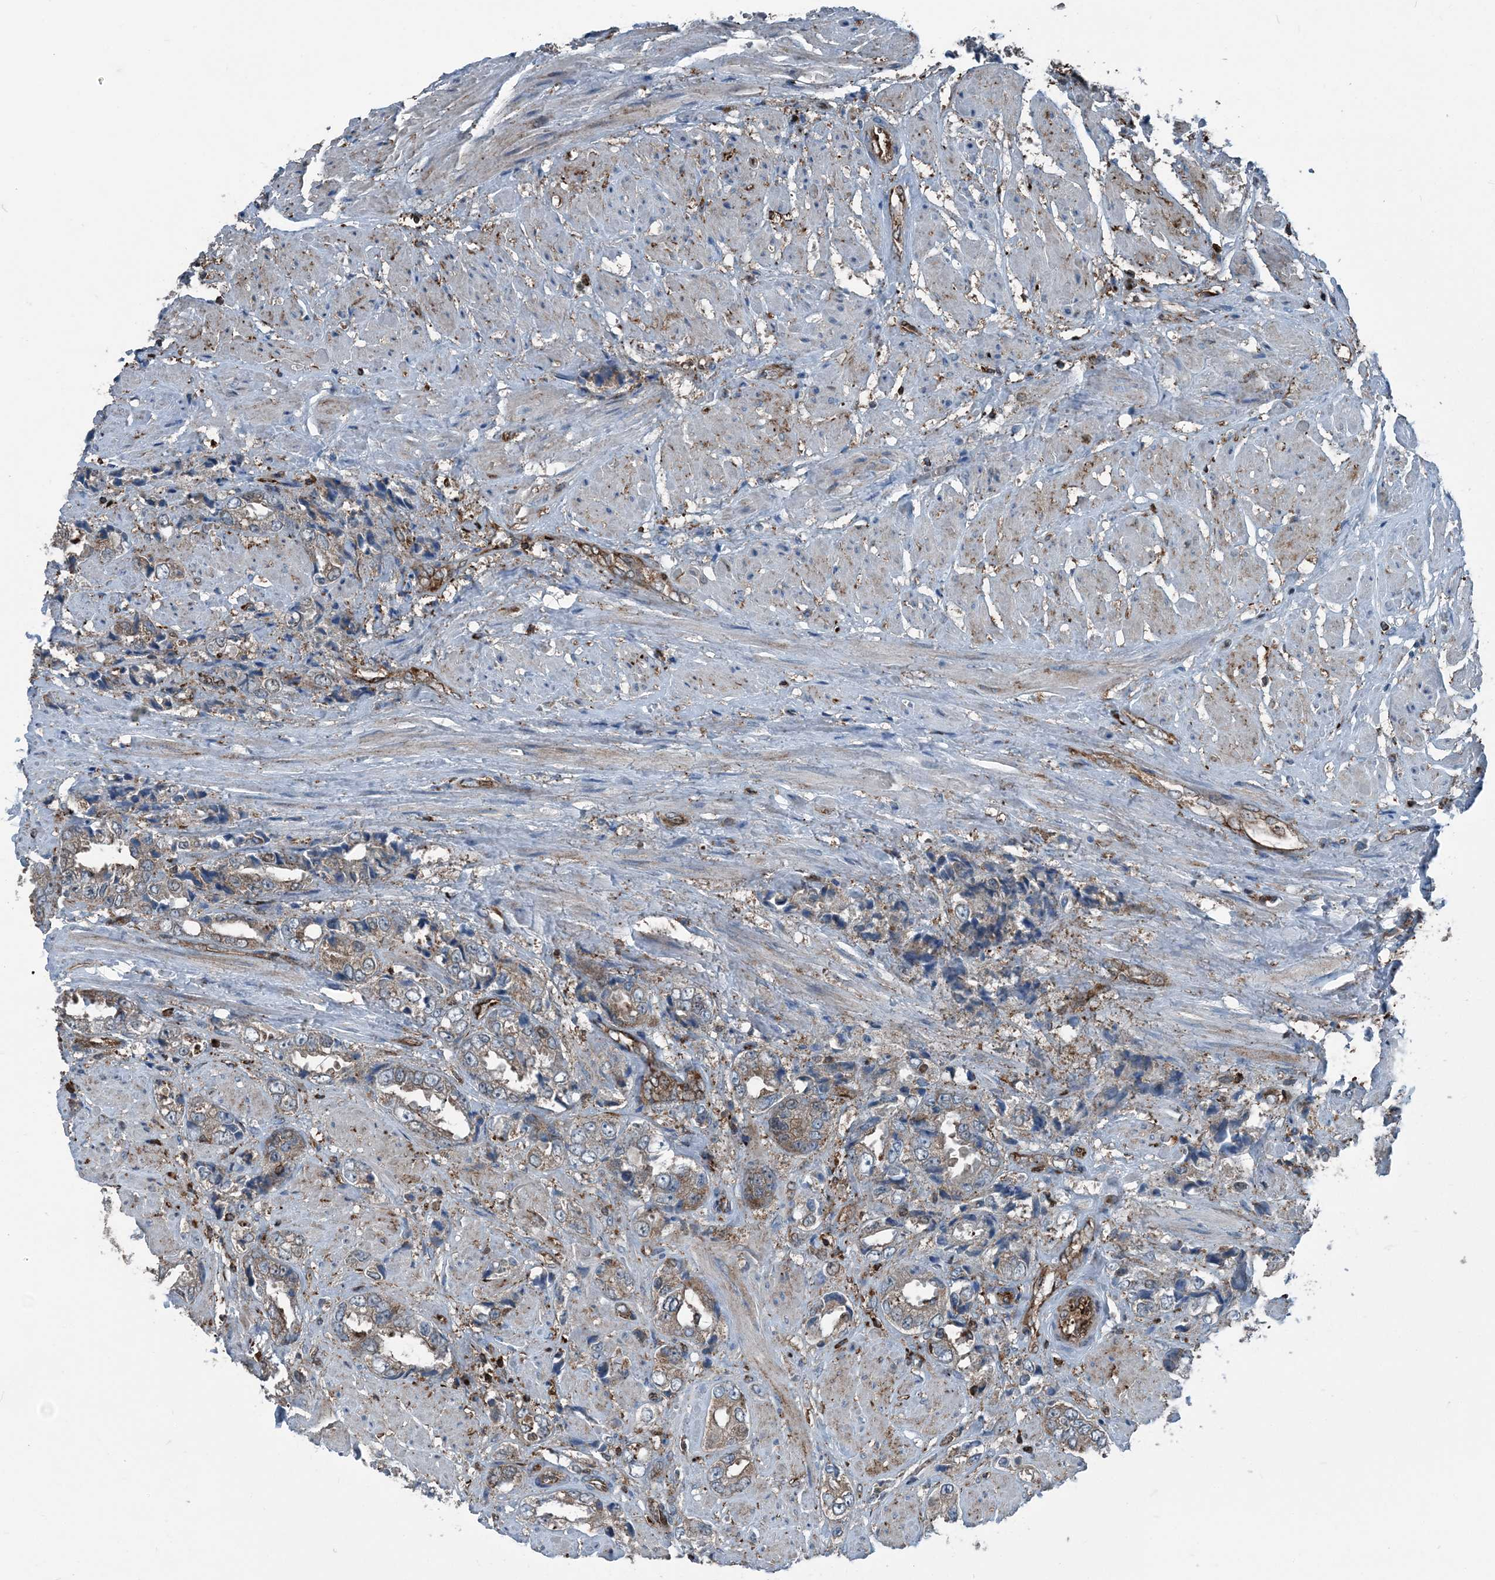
{"staining": {"intensity": "weak", "quantity": ">75%", "location": "cytoplasmic/membranous"}, "tissue": "prostate cancer", "cell_type": "Tumor cells", "image_type": "cancer", "snomed": [{"axis": "morphology", "description": "Adenocarcinoma, High grade"}, {"axis": "topography", "description": "Prostate"}], "caption": "Immunohistochemistry photomicrograph of human prostate cancer (high-grade adenocarcinoma) stained for a protein (brown), which exhibits low levels of weak cytoplasmic/membranous expression in approximately >75% of tumor cells.", "gene": "CFL1", "patient": {"sex": "male", "age": 61}}